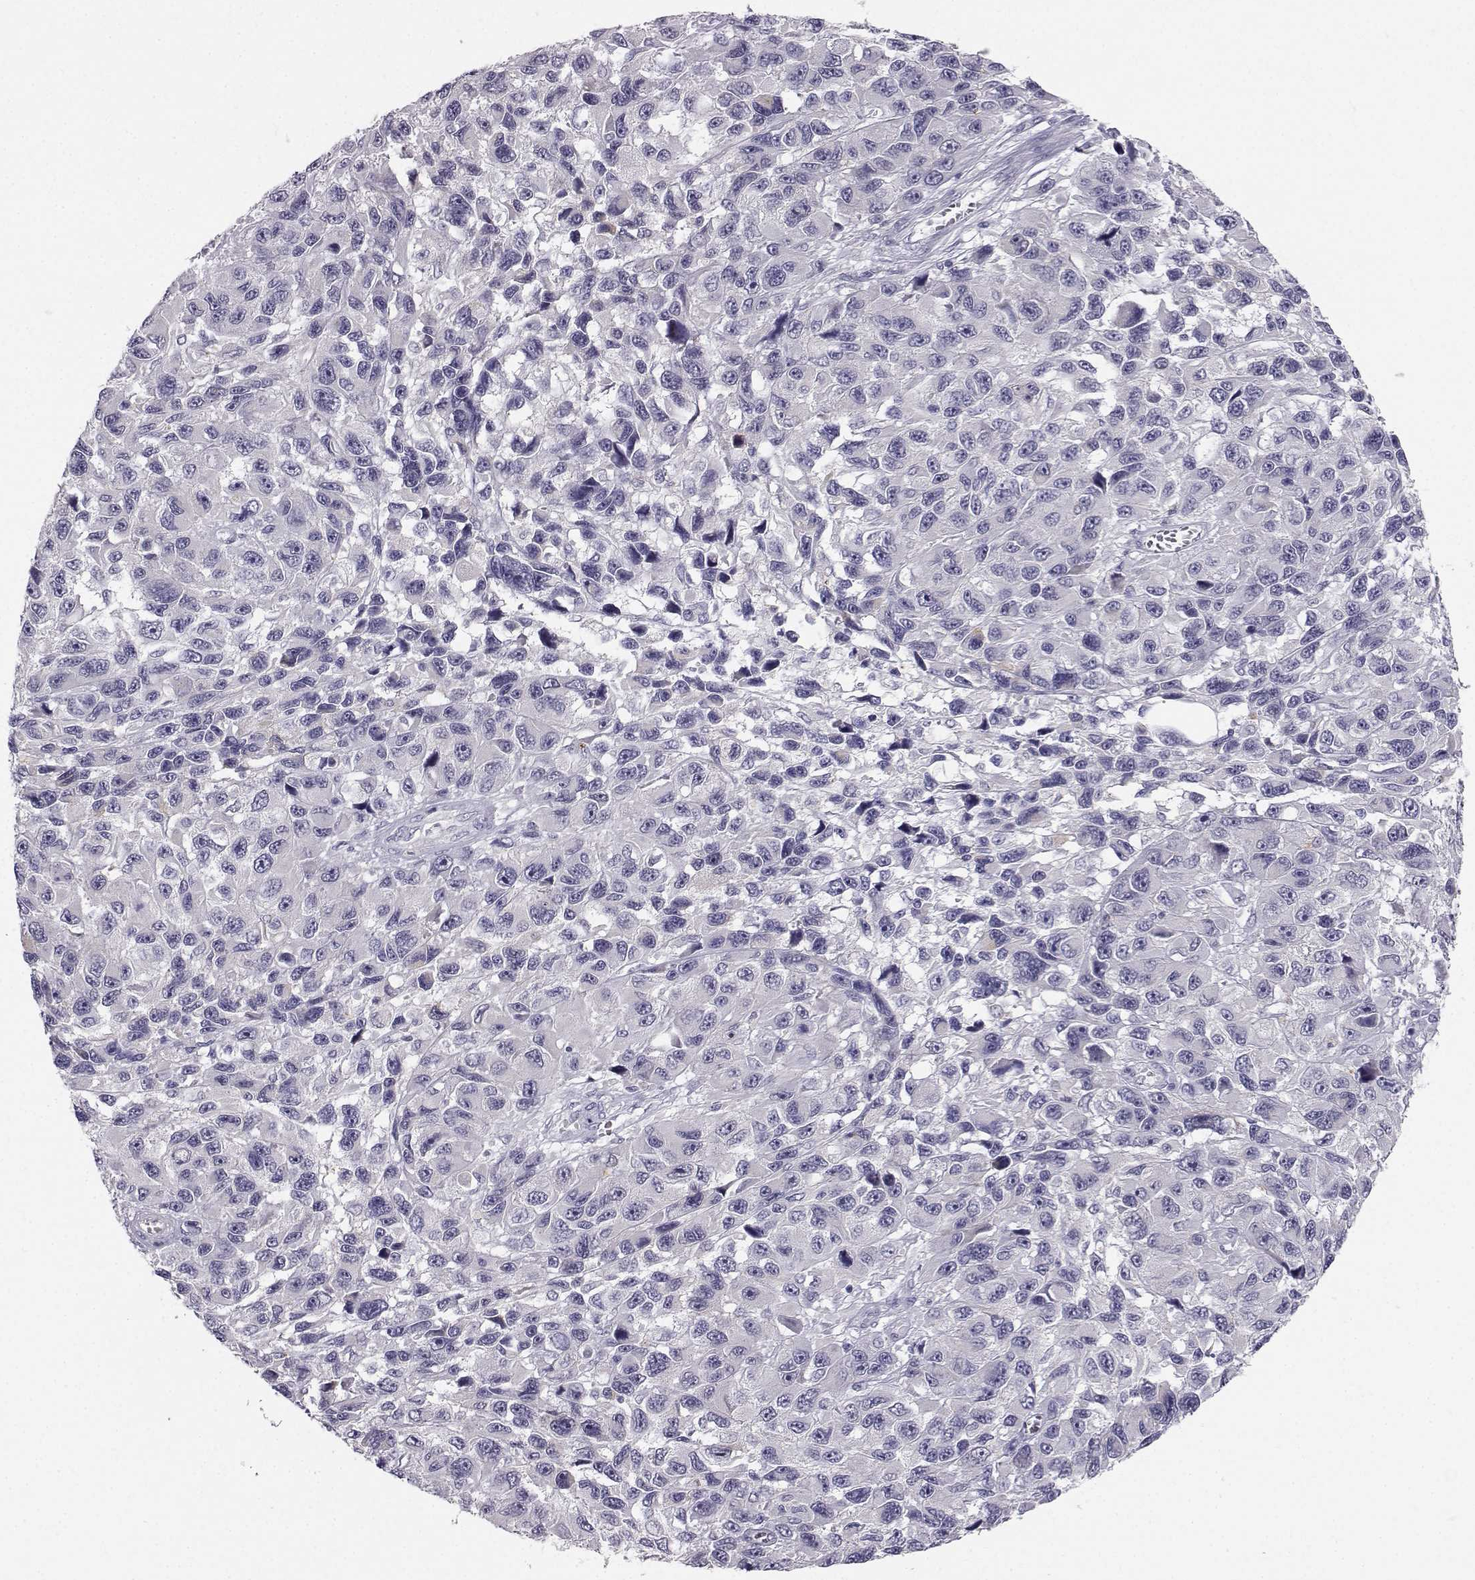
{"staining": {"intensity": "negative", "quantity": "none", "location": "none"}, "tissue": "melanoma", "cell_type": "Tumor cells", "image_type": "cancer", "snomed": [{"axis": "morphology", "description": "Malignant melanoma, NOS"}, {"axis": "topography", "description": "Skin"}], "caption": "DAB immunohistochemical staining of malignant melanoma demonstrates no significant expression in tumor cells.", "gene": "PGM5", "patient": {"sex": "male", "age": 53}}